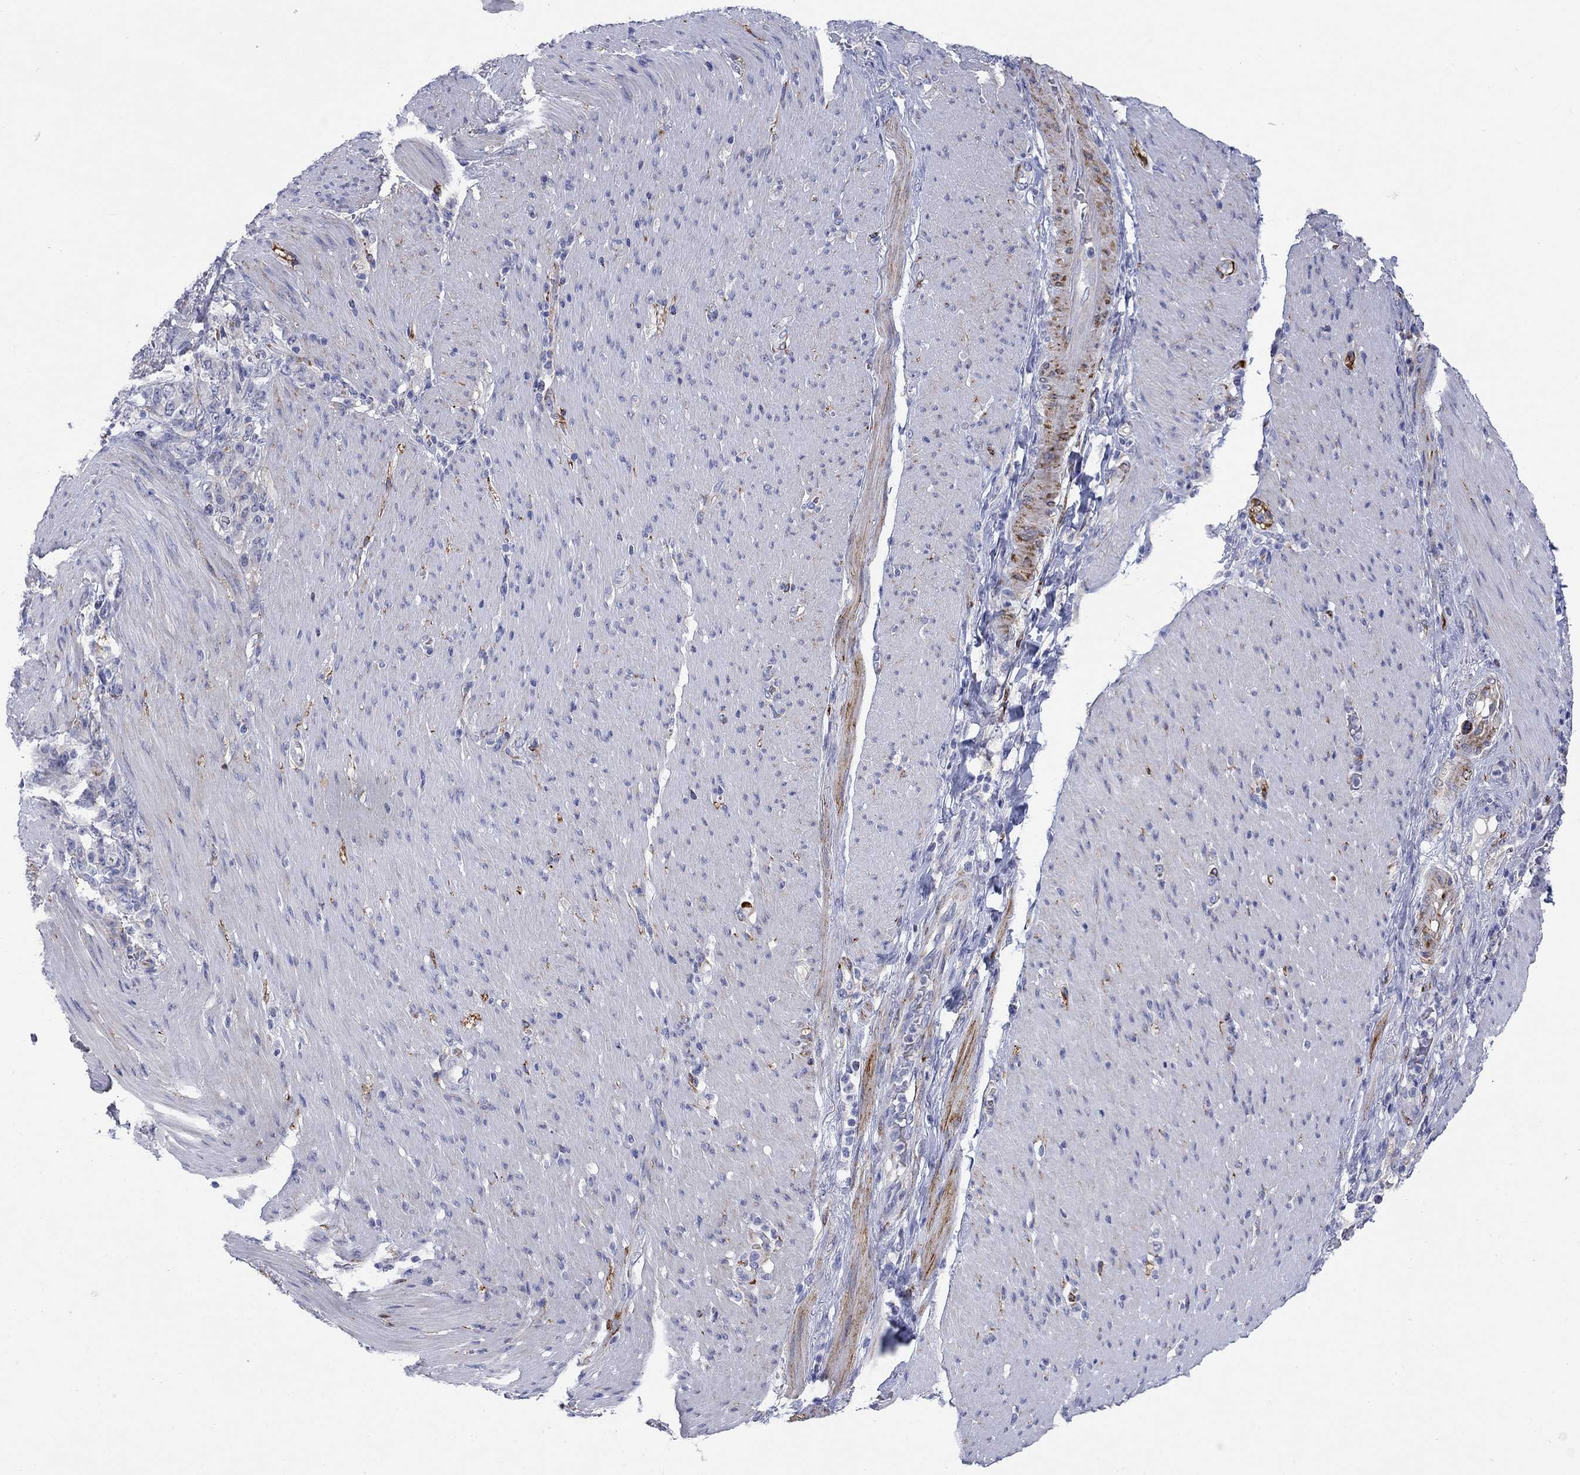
{"staining": {"intensity": "negative", "quantity": "none", "location": "none"}, "tissue": "stomach cancer", "cell_type": "Tumor cells", "image_type": "cancer", "snomed": [{"axis": "morphology", "description": "Adenocarcinoma, NOS"}, {"axis": "topography", "description": "Stomach"}], "caption": "Immunohistochemistry photomicrograph of neoplastic tissue: stomach cancer (adenocarcinoma) stained with DAB demonstrates no significant protein positivity in tumor cells.", "gene": "PTPRZ1", "patient": {"sex": "female", "age": 79}}